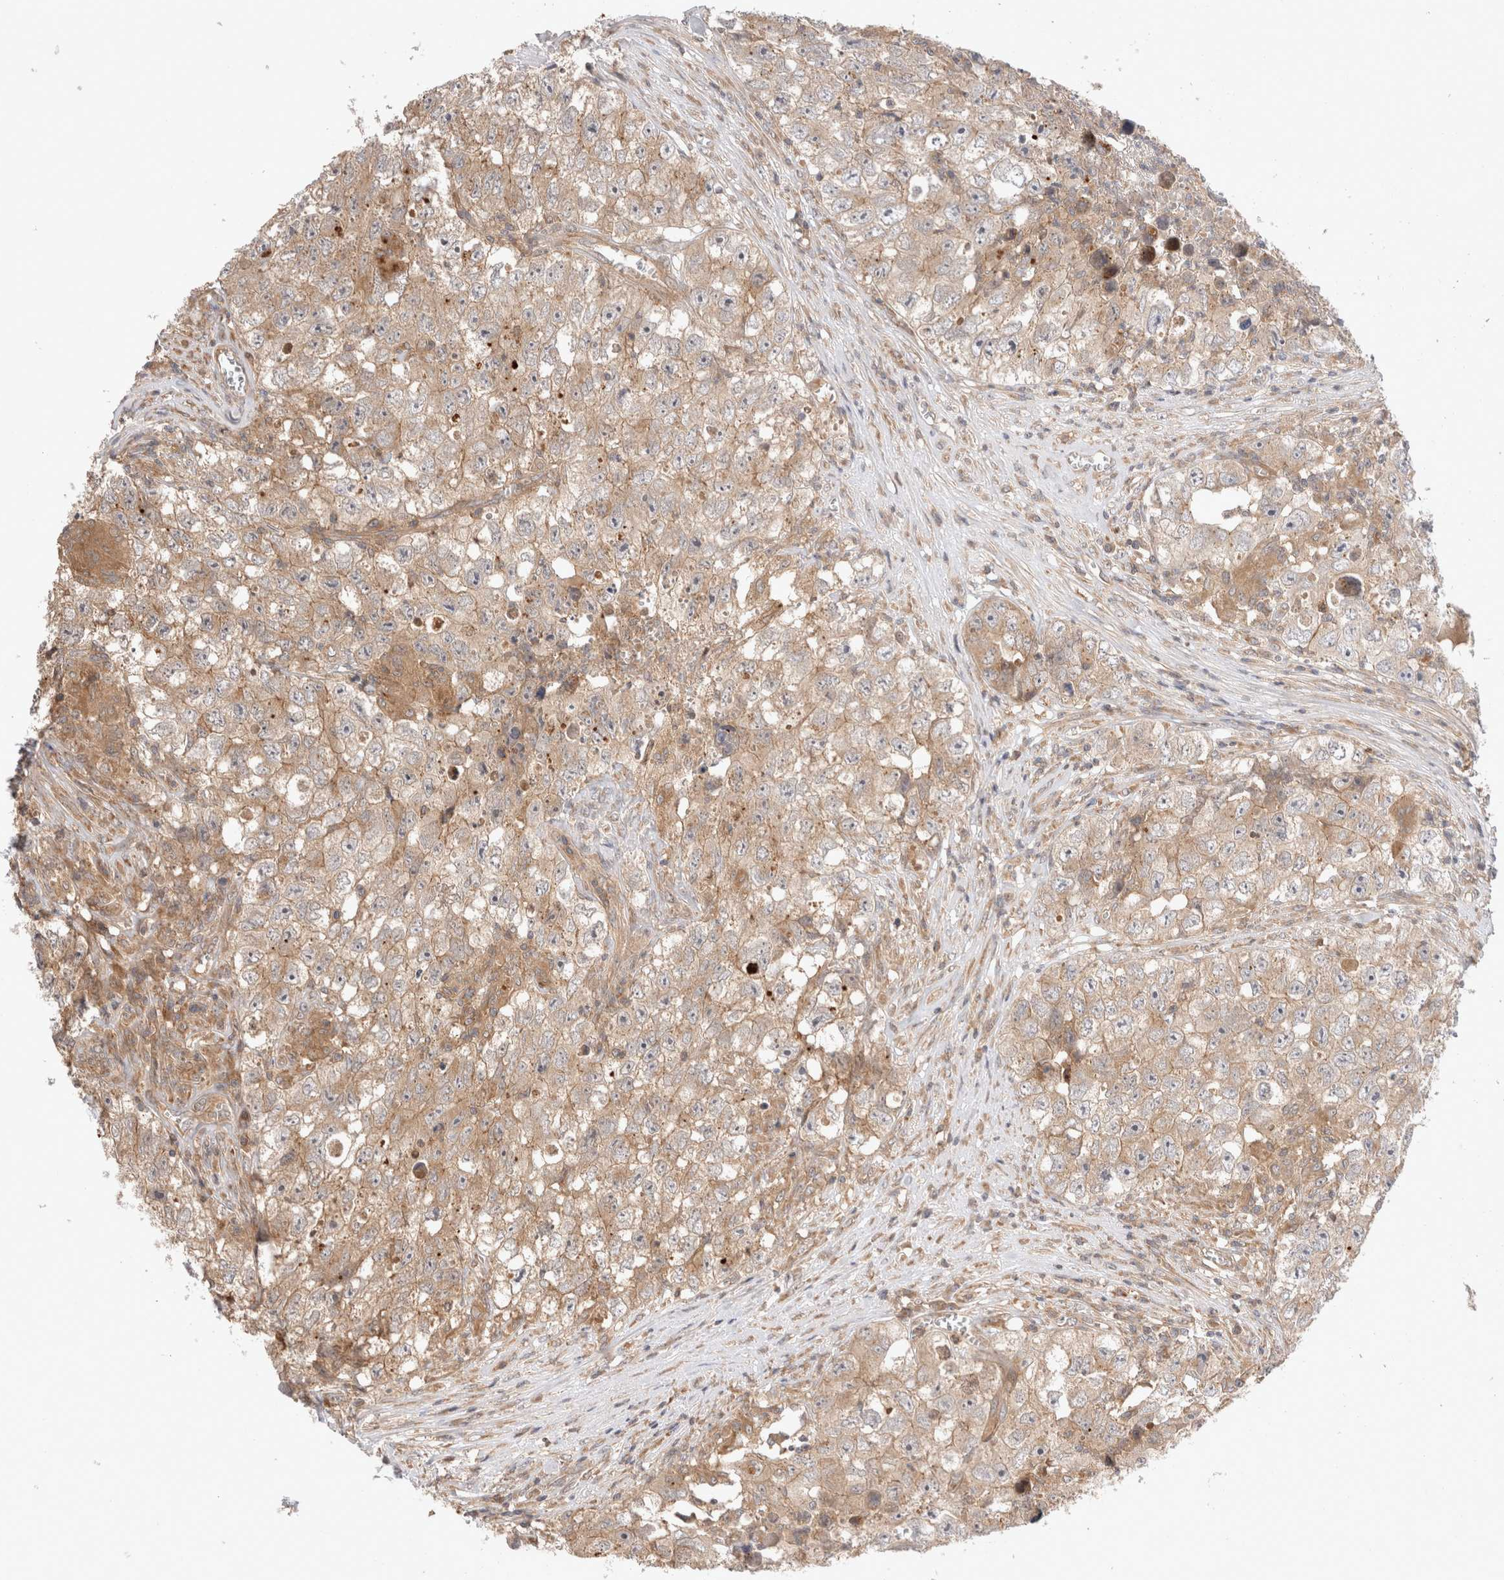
{"staining": {"intensity": "weak", "quantity": ">75%", "location": "cytoplasmic/membranous"}, "tissue": "testis cancer", "cell_type": "Tumor cells", "image_type": "cancer", "snomed": [{"axis": "morphology", "description": "Seminoma, NOS"}, {"axis": "morphology", "description": "Carcinoma, Embryonal, NOS"}, {"axis": "topography", "description": "Testis"}], "caption": "Protein analysis of testis cancer (seminoma) tissue reveals weak cytoplasmic/membranous positivity in about >75% of tumor cells. Nuclei are stained in blue.", "gene": "VPS28", "patient": {"sex": "male", "age": 43}}